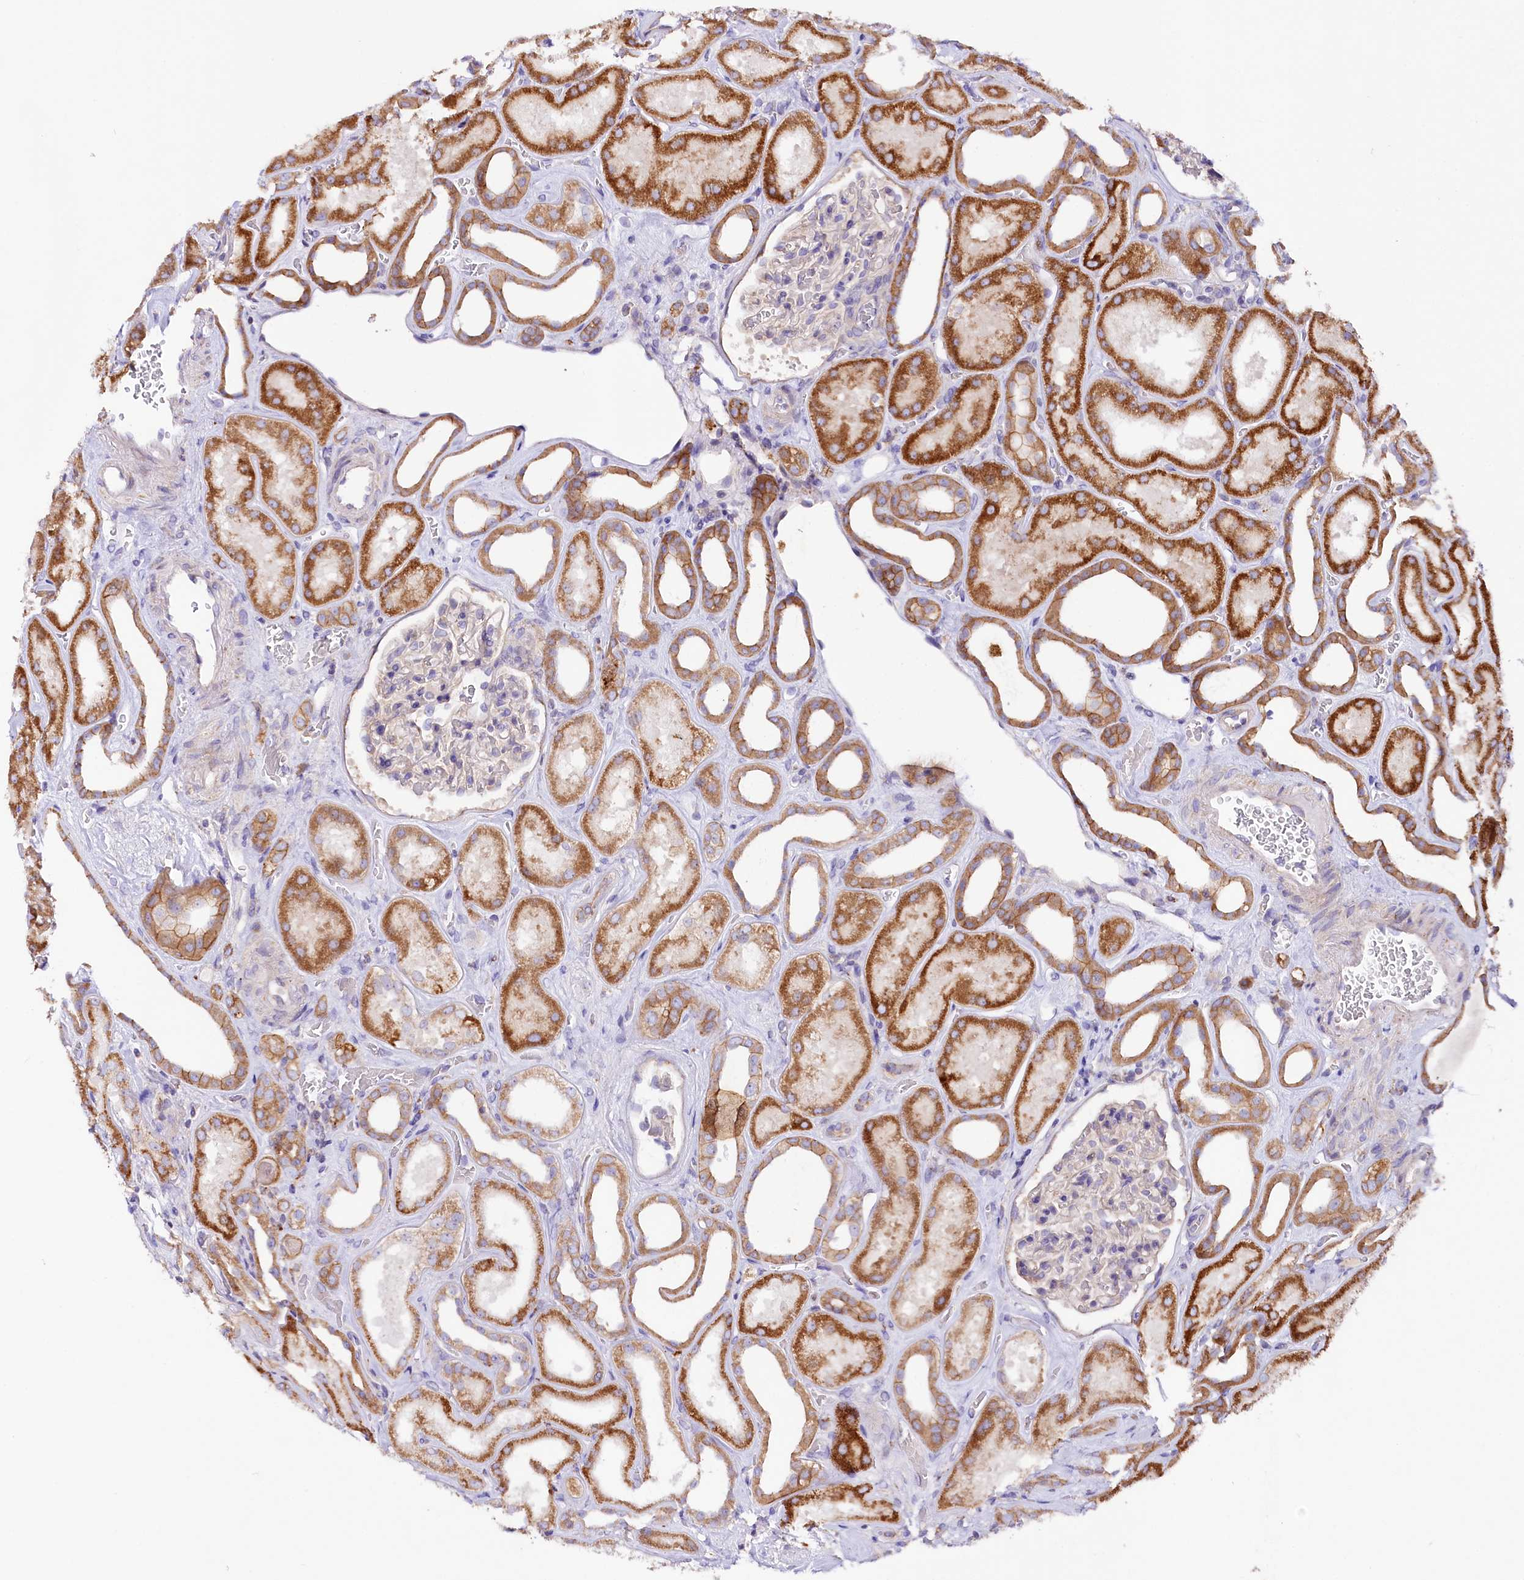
{"staining": {"intensity": "negative", "quantity": "none", "location": "none"}, "tissue": "kidney", "cell_type": "Cells in glomeruli", "image_type": "normal", "snomed": [{"axis": "morphology", "description": "Normal tissue, NOS"}, {"axis": "morphology", "description": "Adenocarcinoma, NOS"}, {"axis": "topography", "description": "Kidney"}], "caption": "DAB immunohistochemical staining of normal human kidney demonstrates no significant expression in cells in glomeruli.", "gene": "SACM1L", "patient": {"sex": "female", "age": 68}}